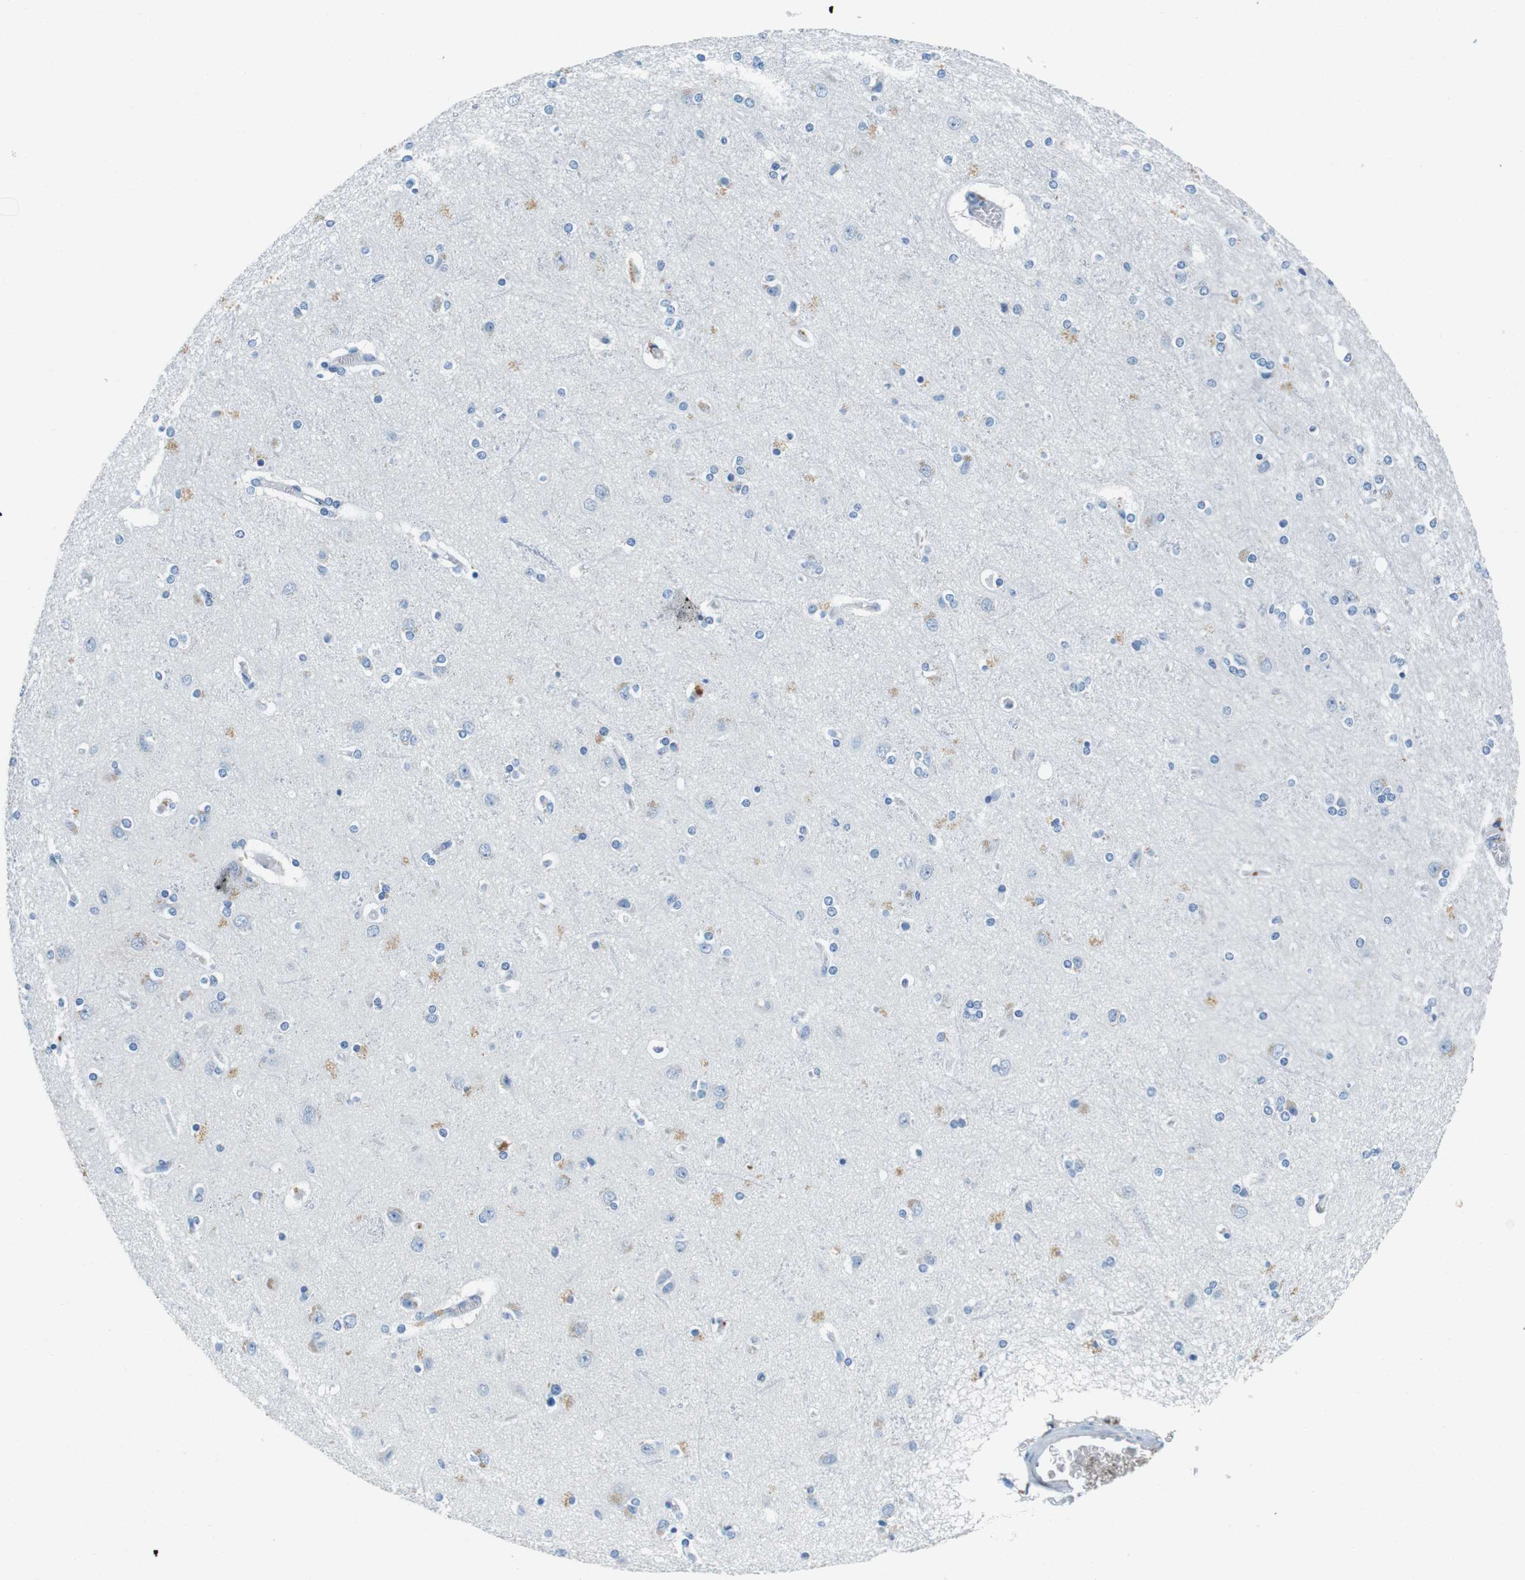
{"staining": {"intensity": "negative", "quantity": "none", "location": "none"}, "tissue": "cerebral cortex", "cell_type": "Endothelial cells", "image_type": "normal", "snomed": [{"axis": "morphology", "description": "Normal tissue, NOS"}, {"axis": "topography", "description": "Cerebral cortex"}], "caption": "This is an immunohistochemistry (IHC) micrograph of benign human cerebral cortex. There is no positivity in endothelial cells.", "gene": "LAT", "patient": {"sex": "female", "age": 54}}